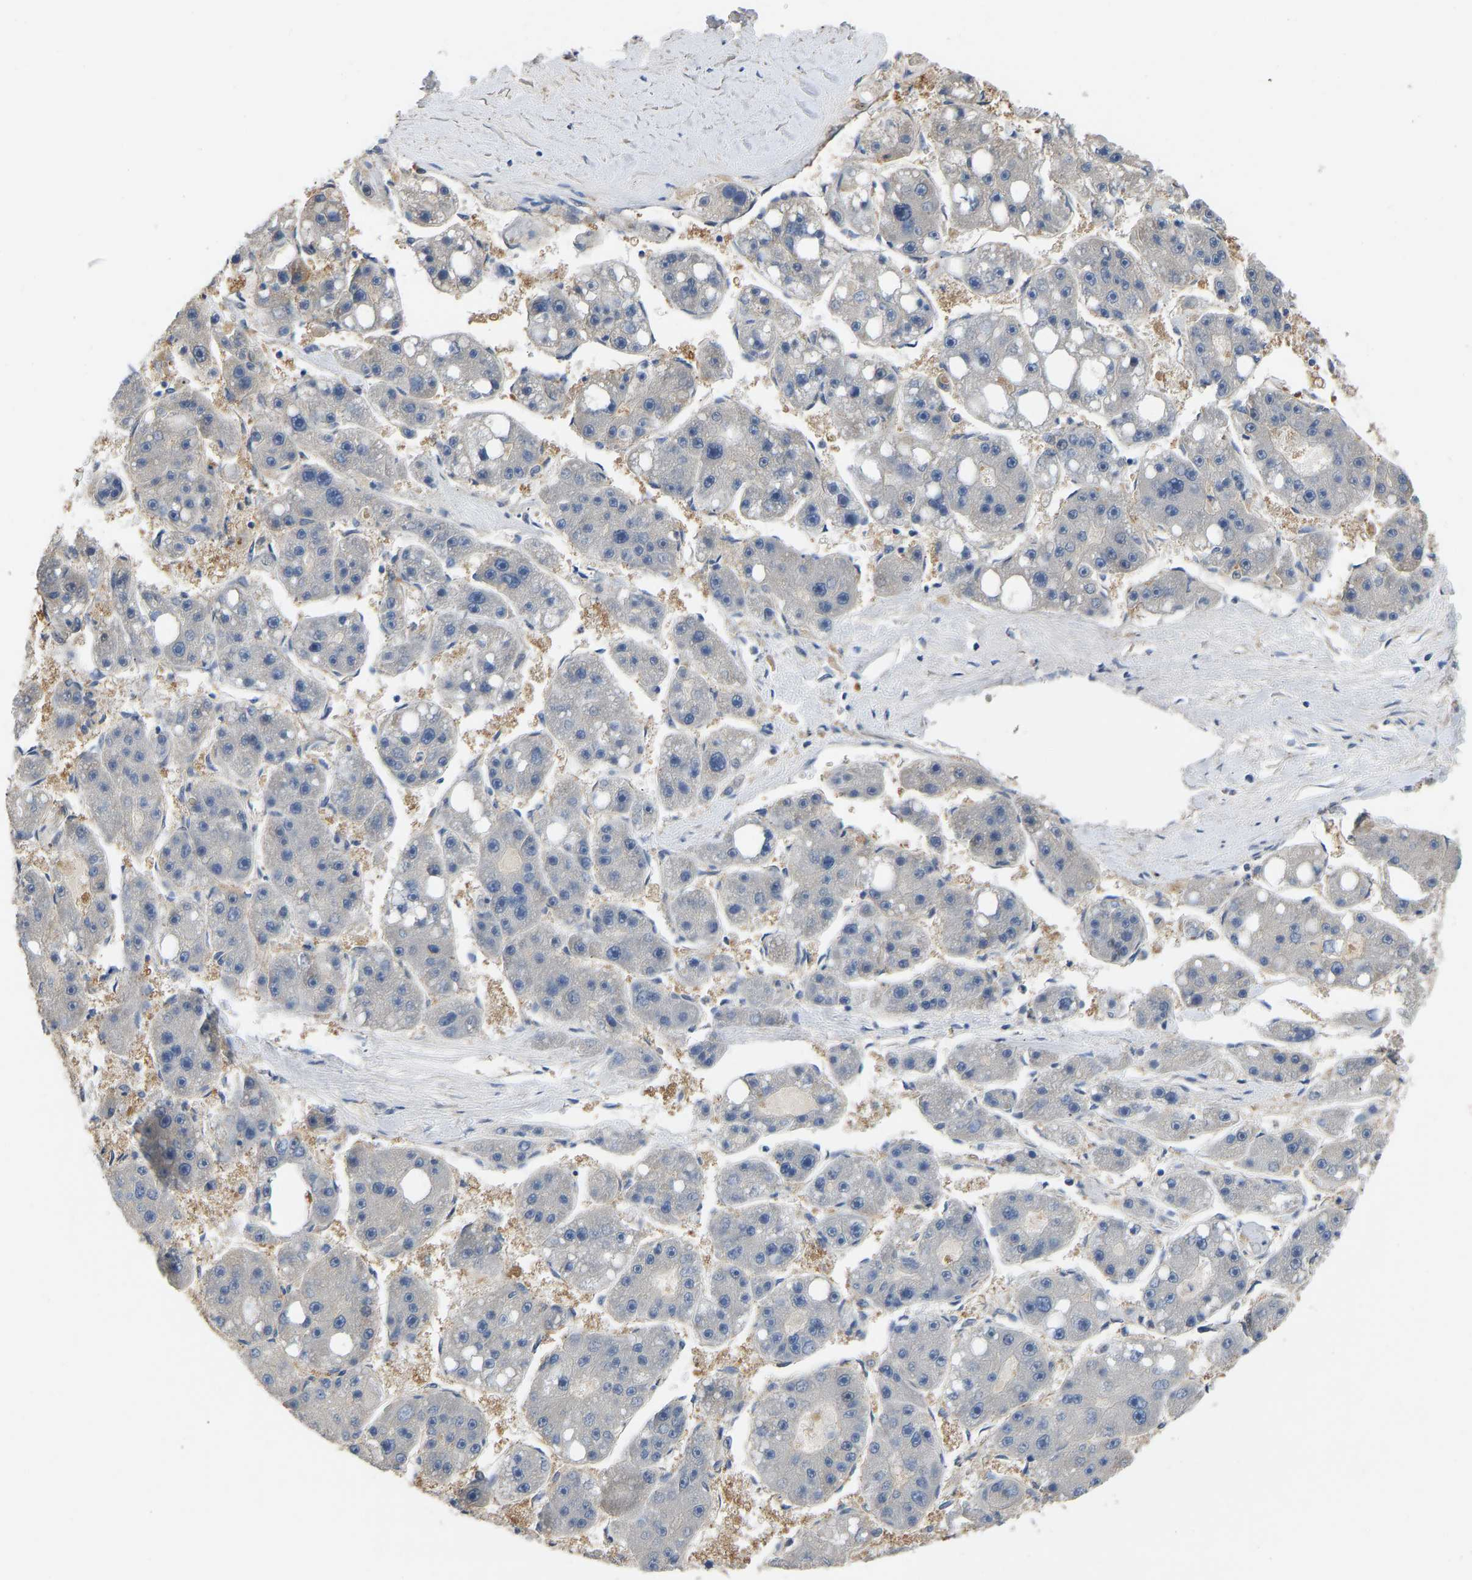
{"staining": {"intensity": "negative", "quantity": "none", "location": "none"}, "tissue": "liver cancer", "cell_type": "Tumor cells", "image_type": "cancer", "snomed": [{"axis": "morphology", "description": "Carcinoma, Hepatocellular, NOS"}, {"axis": "topography", "description": "Liver"}], "caption": "An image of human hepatocellular carcinoma (liver) is negative for staining in tumor cells. (Brightfield microscopy of DAB immunohistochemistry (IHC) at high magnification).", "gene": "ELMO2", "patient": {"sex": "female", "age": 61}}